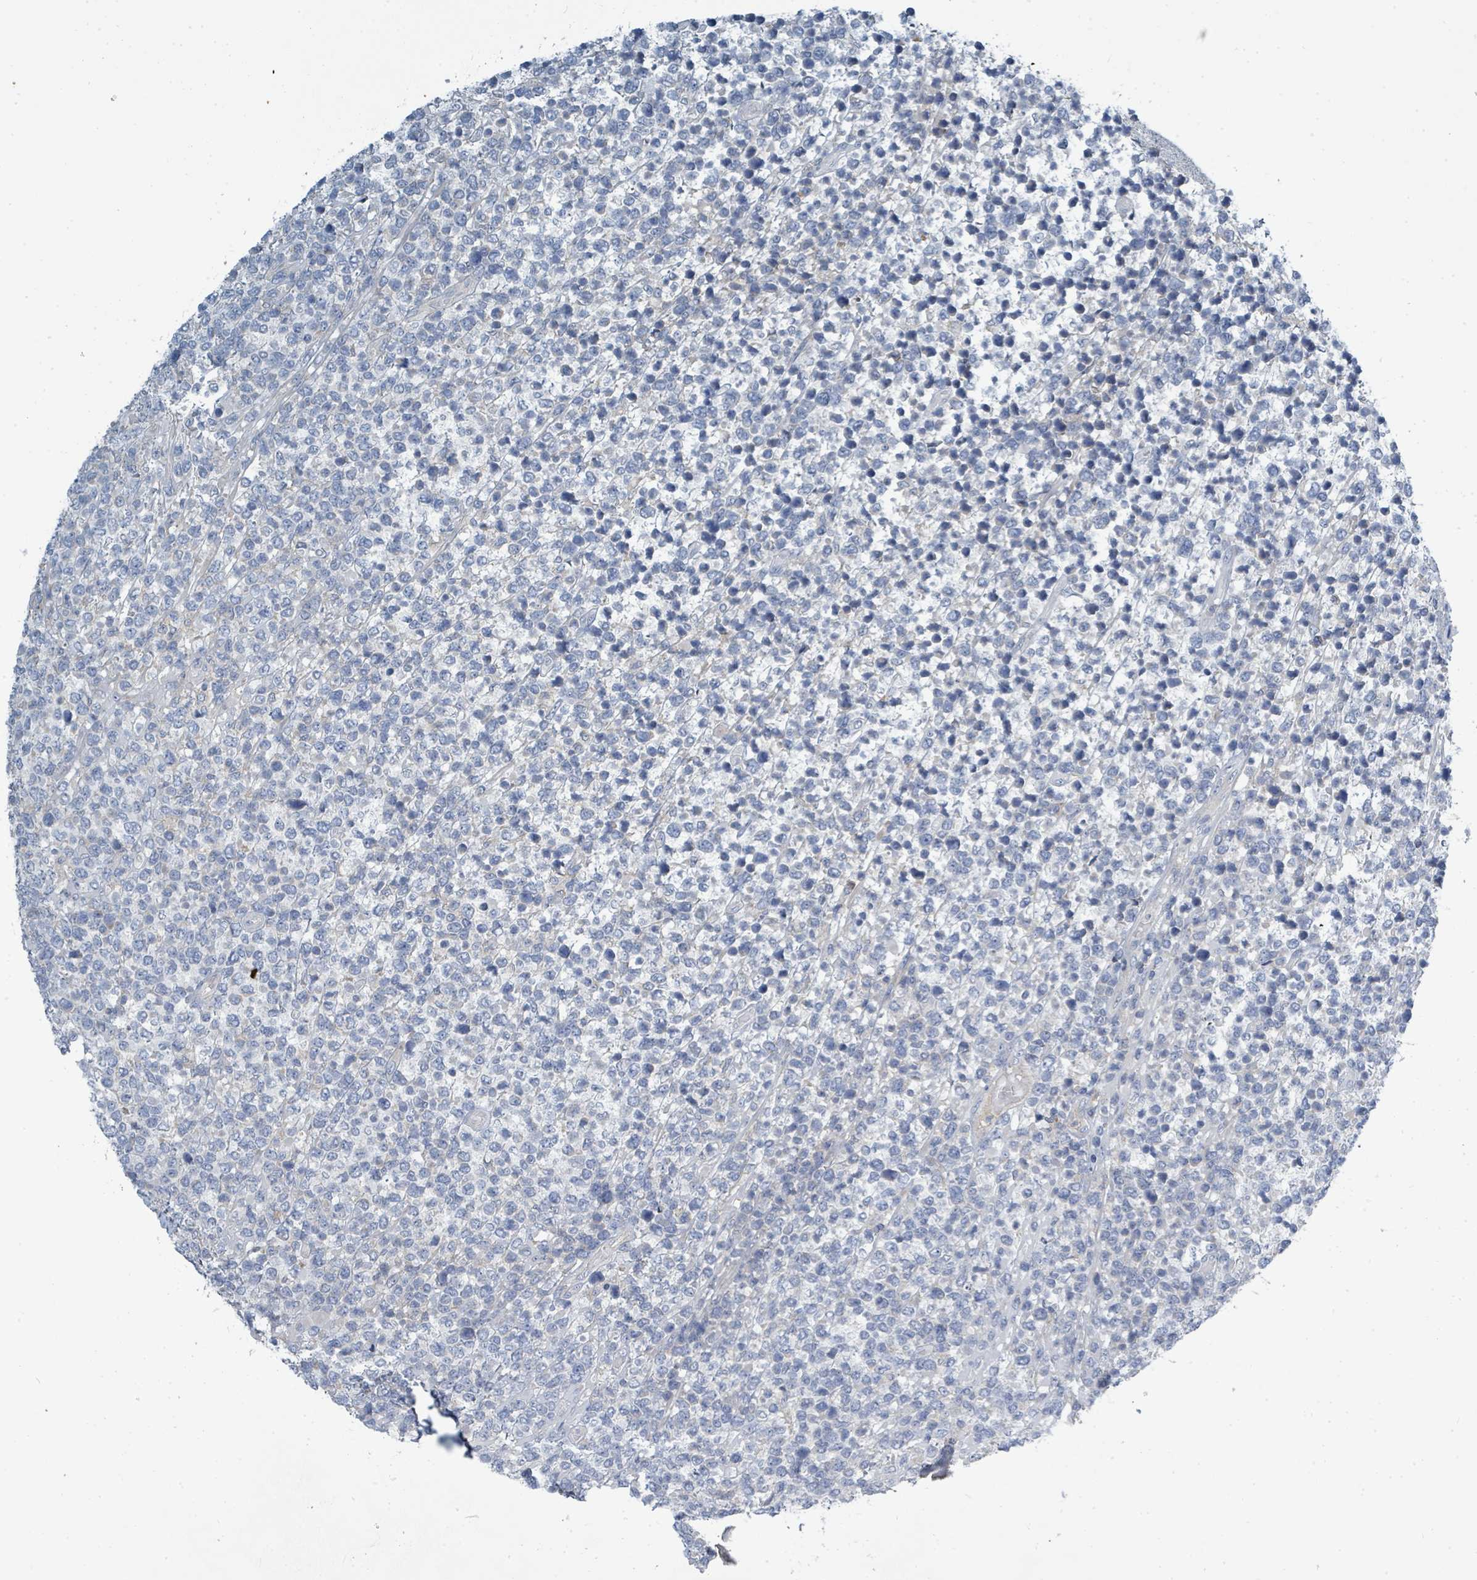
{"staining": {"intensity": "negative", "quantity": "none", "location": "none"}, "tissue": "lymphoma", "cell_type": "Tumor cells", "image_type": "cancer", "snomed": [{"axis": "morphology", "description": "Malignant lymphoma, non-Hodgkin's type, High grade"}, {"axis": "topography", "description": "Soft tissue"}], "caption": "Tumor cells show no significant positivity in high-grade malignant lymphoma, non-Hodgkin's type. The staining was performed using DAB to visualize the protein expression in brown, while the nuclei were stained in blue with hematoxylin (Magnification: 20x).", "gene": "SLC25A23", "patient": {"sex": "female", "age": 56}}